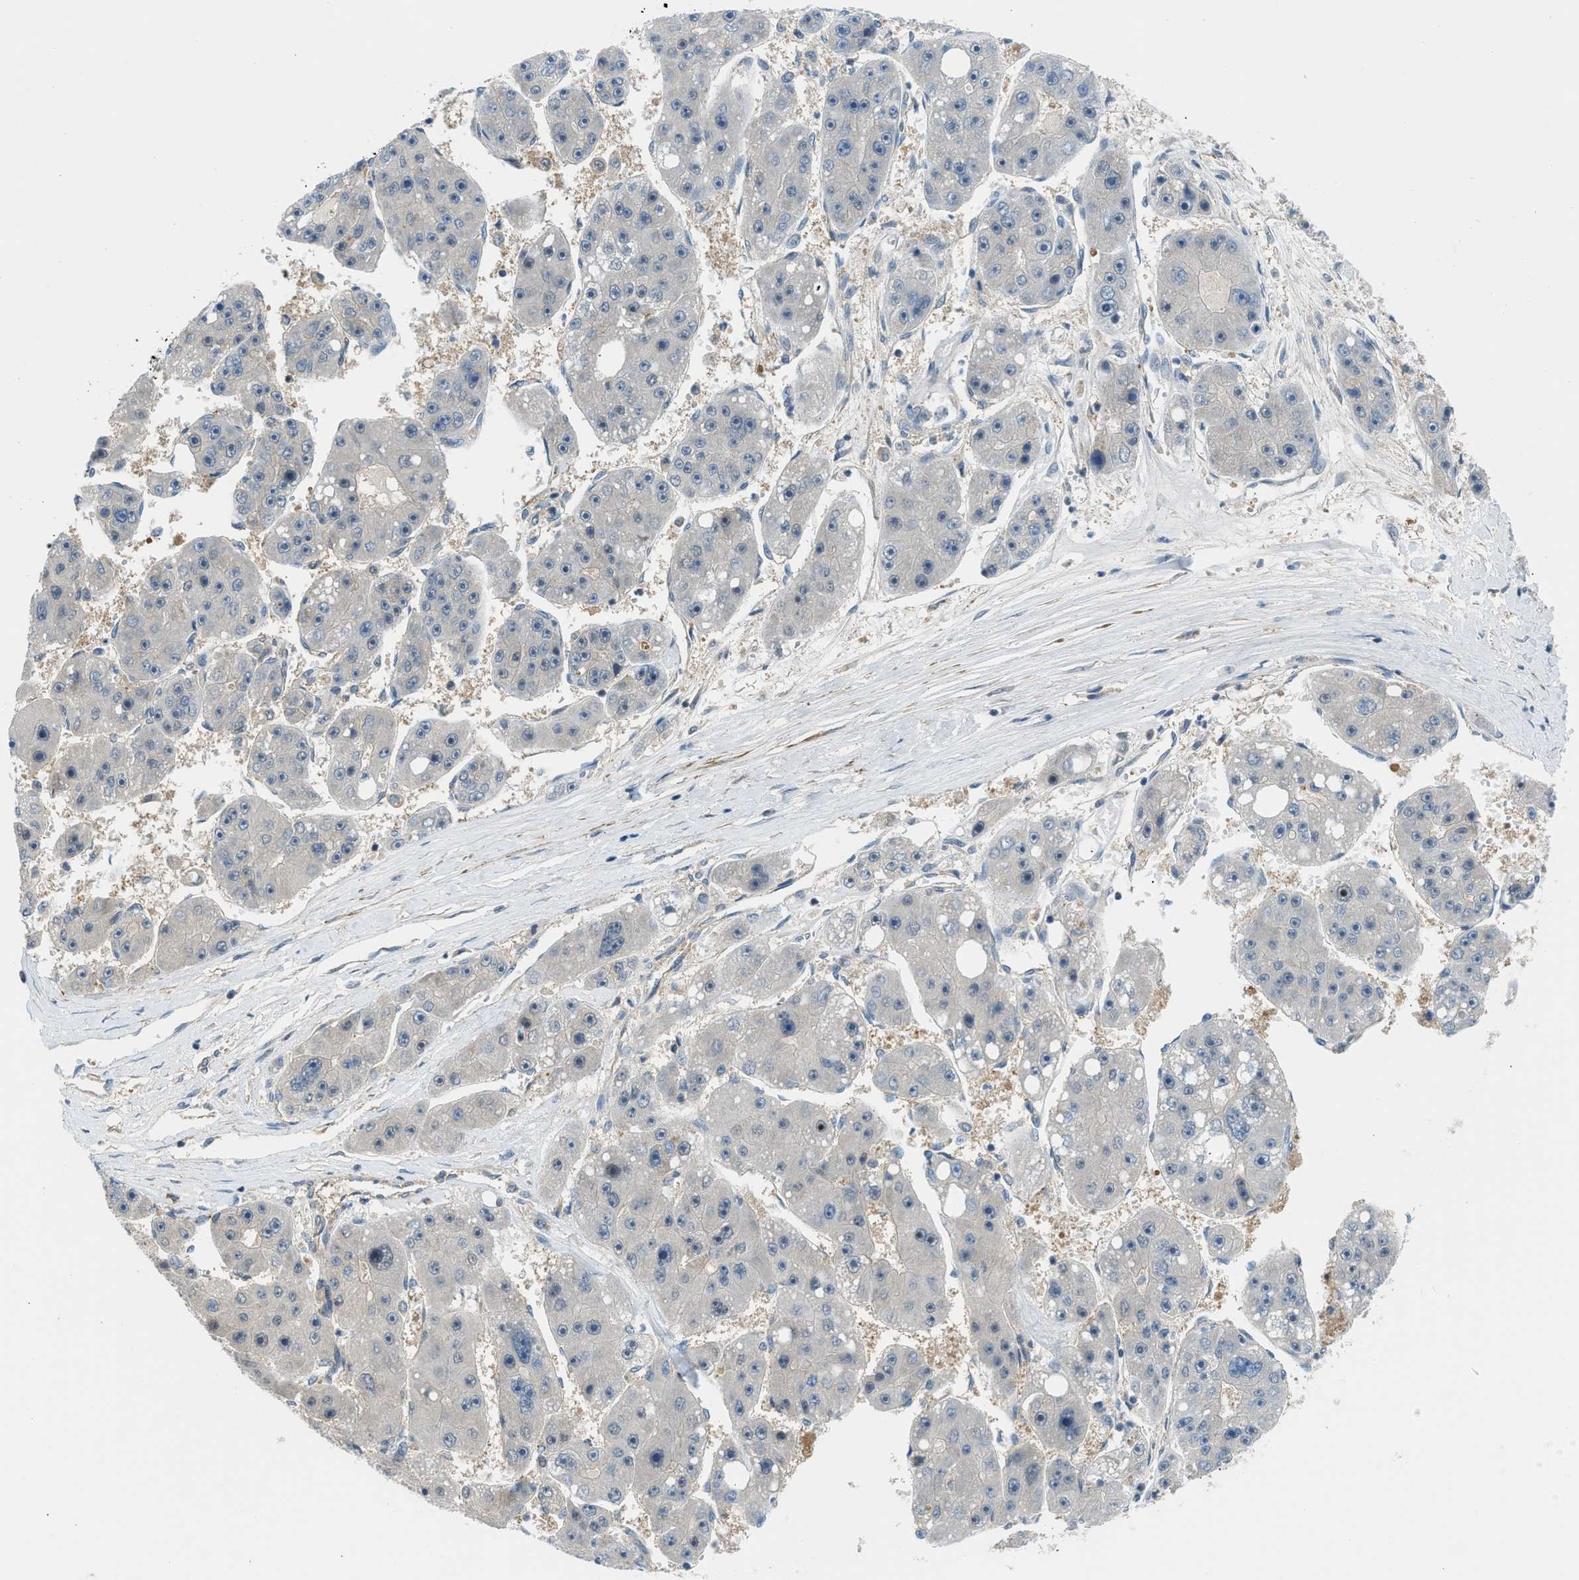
{"staining": {"intensity": "negative", "quantity": "none", "location": "none"}, "tissue": "liver cancer", "cell_type": "Tumor cells", "image_type": "cancer", "snomed": [{"axis": "morphology", "description": "Carcinoma, Hepatocellular, NOS"}, {"axis": "topography", "description": "Liver"}], "caption": "Protein analysis of liver cancer (hepatocellular carcinoma) exhibits no significant positivity in tumor cells. (DAB (3,3'-diaminobenzidine) immunohistochemistry, high magnification).", "gene": "SESN2", "patient": {"sex": "female", "age": 61}}